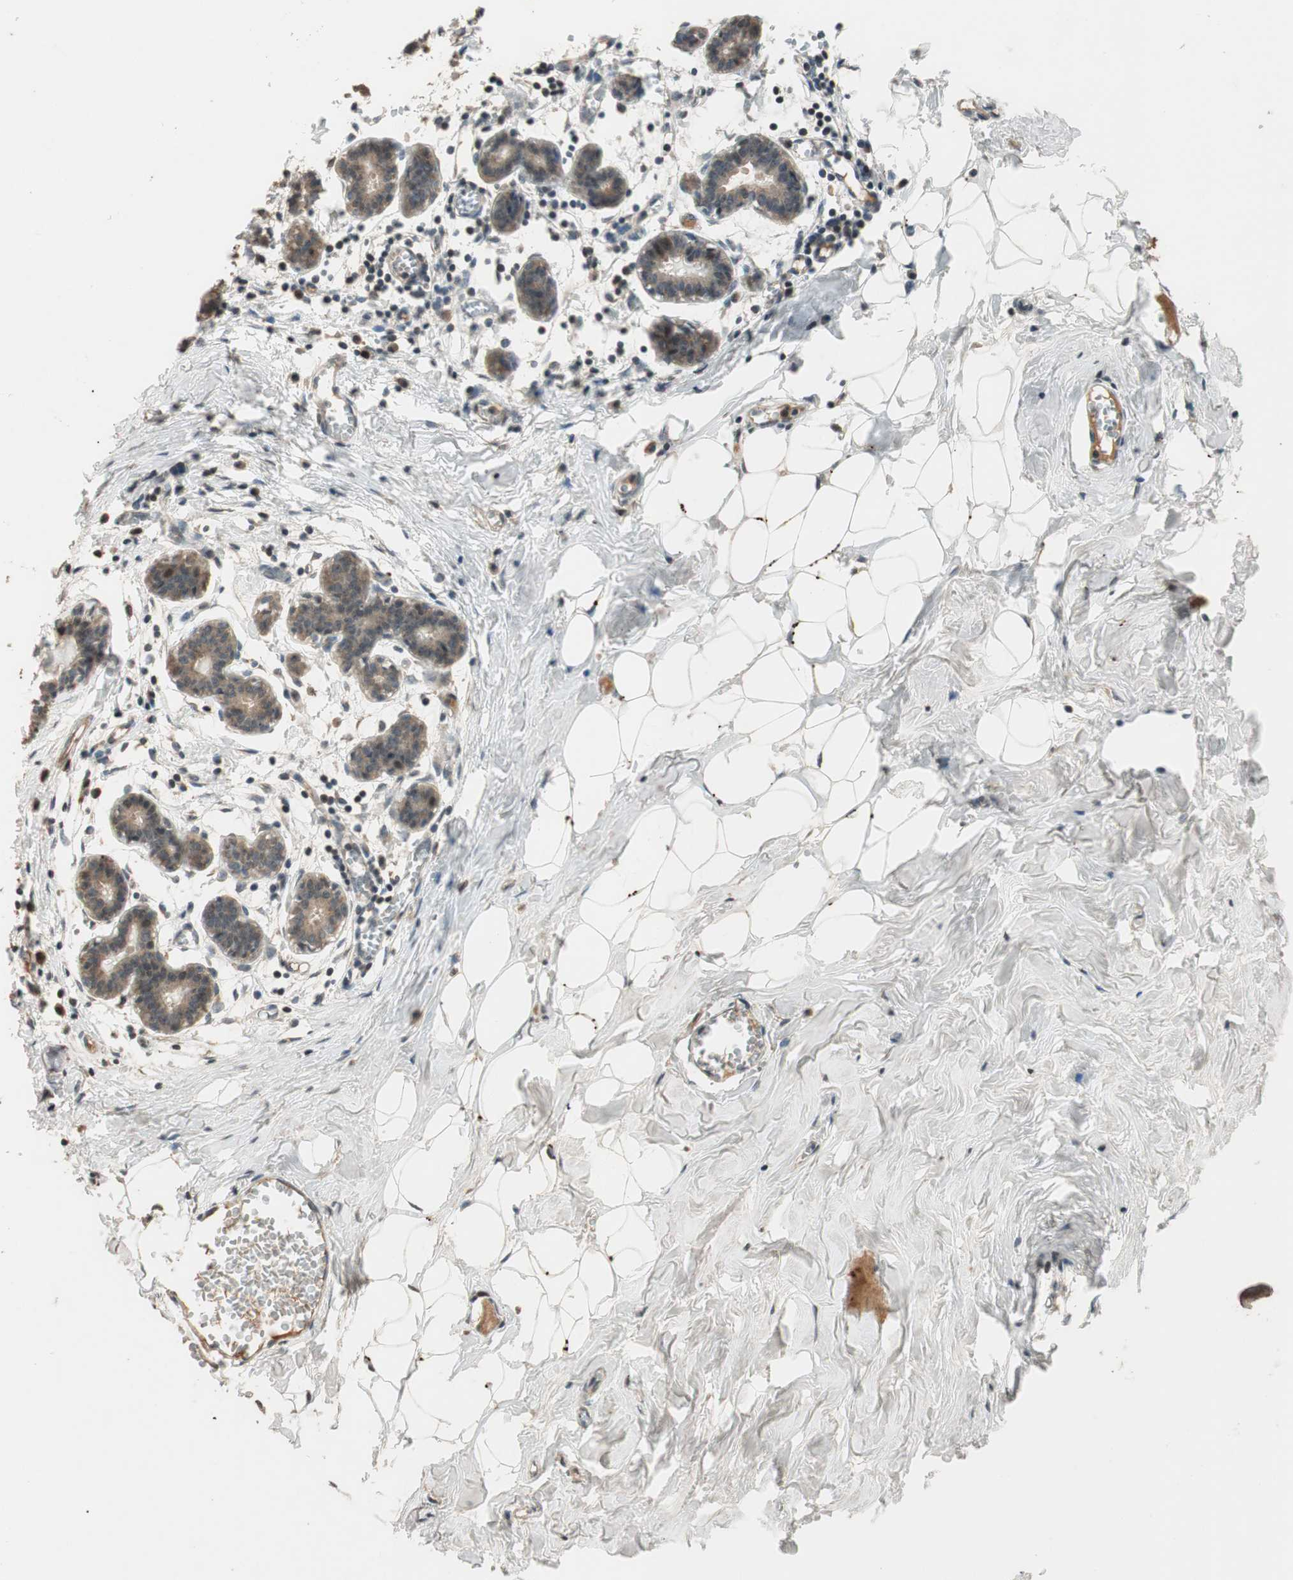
{"staining": {"intensity": "negative", "quantity": "none", "location": "none"}, "tissue": "breast", "cell_type": "Adipocytes", "image_type": "normal", "snomed": [{"axis": "morphology", "description": "Normal tissue, NOS"}, {"axis": "topography", "description": "Breast"}], "caption": "Immunohistochemistry (IHC) photomicrograph of unremarkable breast: human breast stained with DAB demonstrates no significant protein expression in adipocytes.", "gene": "GLB1", "patient": {"sex": "female", "age": 27}}